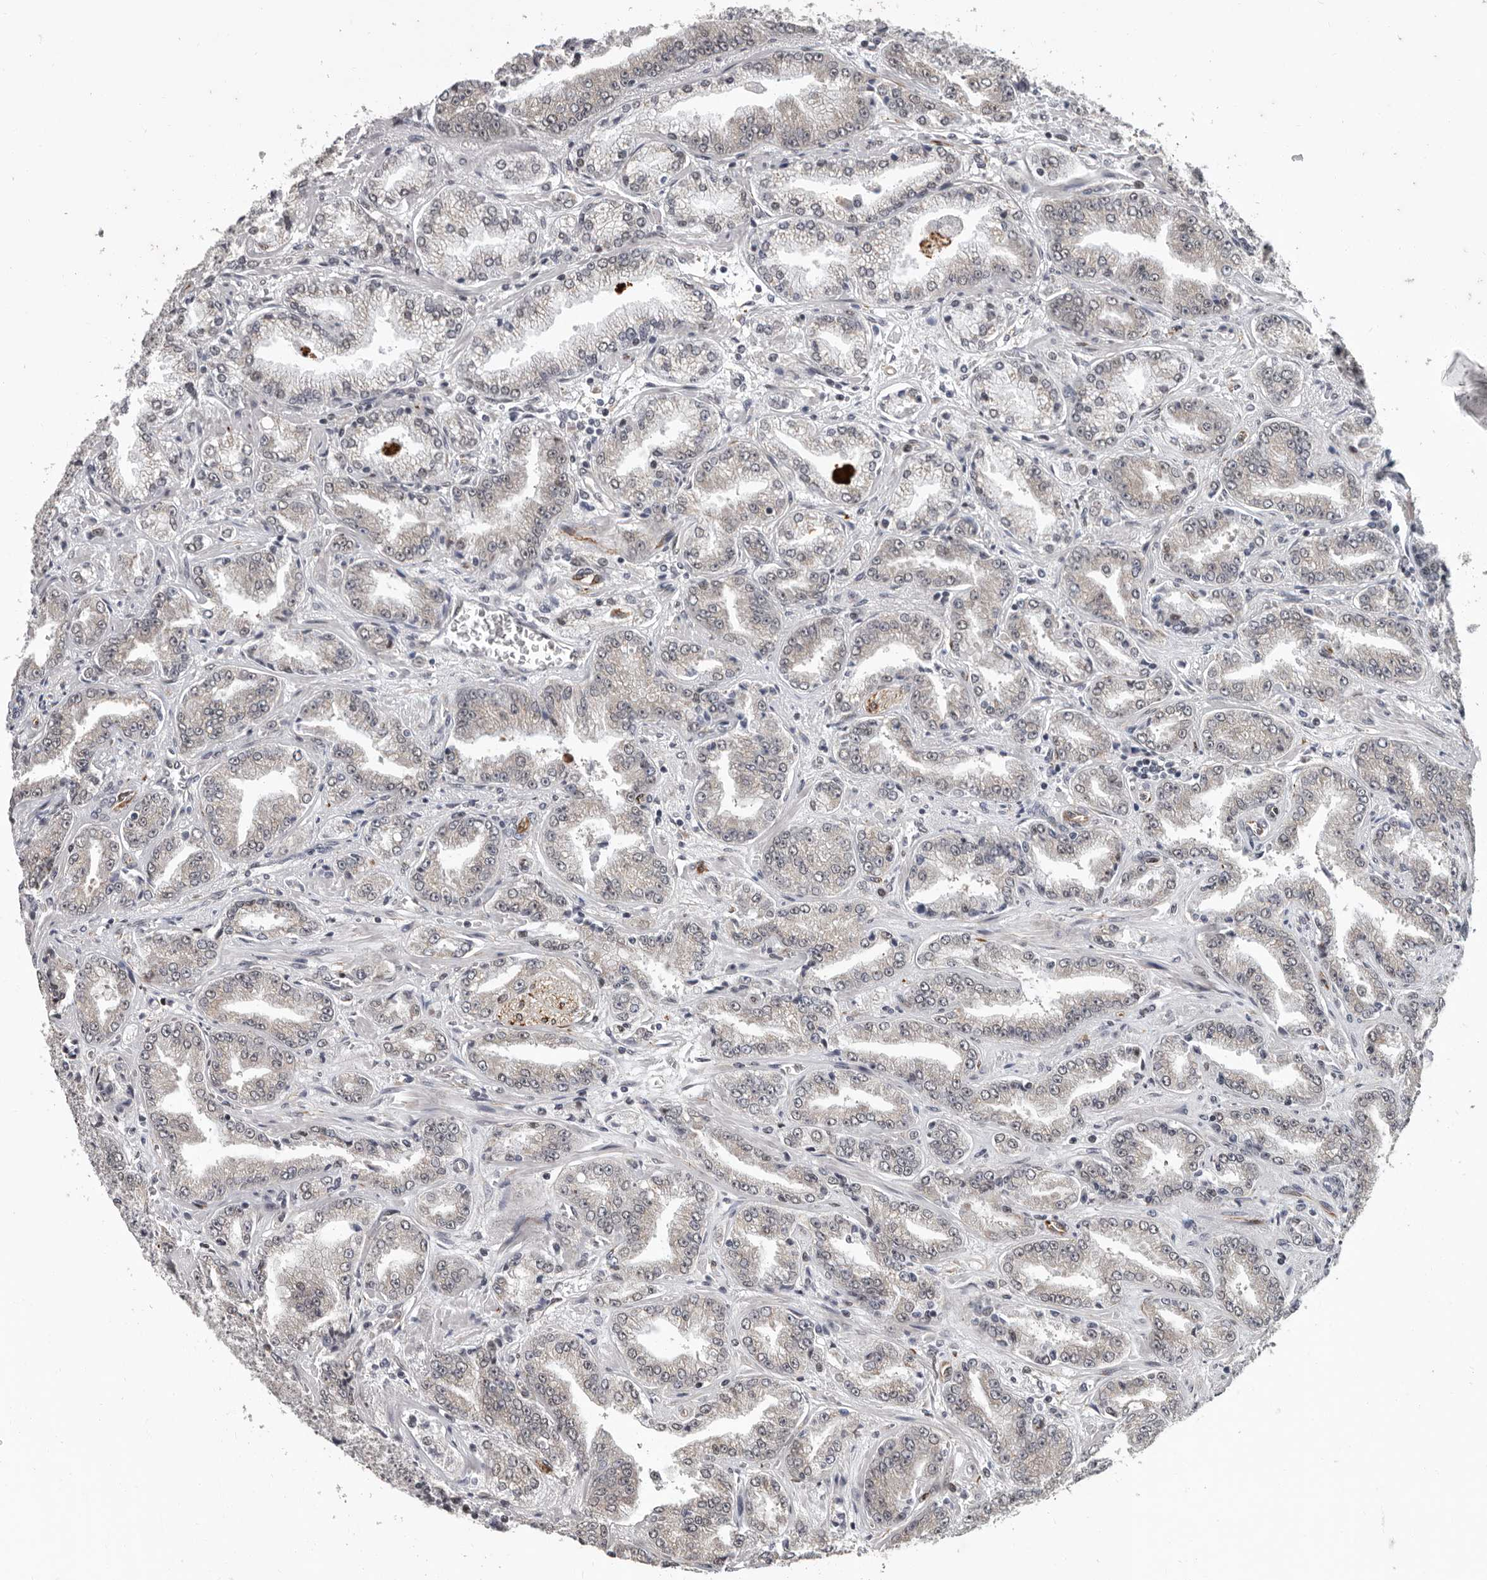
{"staining": {"intensity": "negative", "quantity": "none", "location": "none"}, "tissue": "prostate cancer", "cell_type": "Tumor cells", "image_type": "cancer", "snomed": [{"axis": "morphology", "description": "Adenocarcinoma, High grade"}, {"axis": "topography", "description": "Prostate"}], "caption": "Tumor cells show no significant protein expression in prostate cancer (high-grade adenocarcinoma).", "gene": "RALGPS2", "patient": {"sex": "male", "age": 71}}